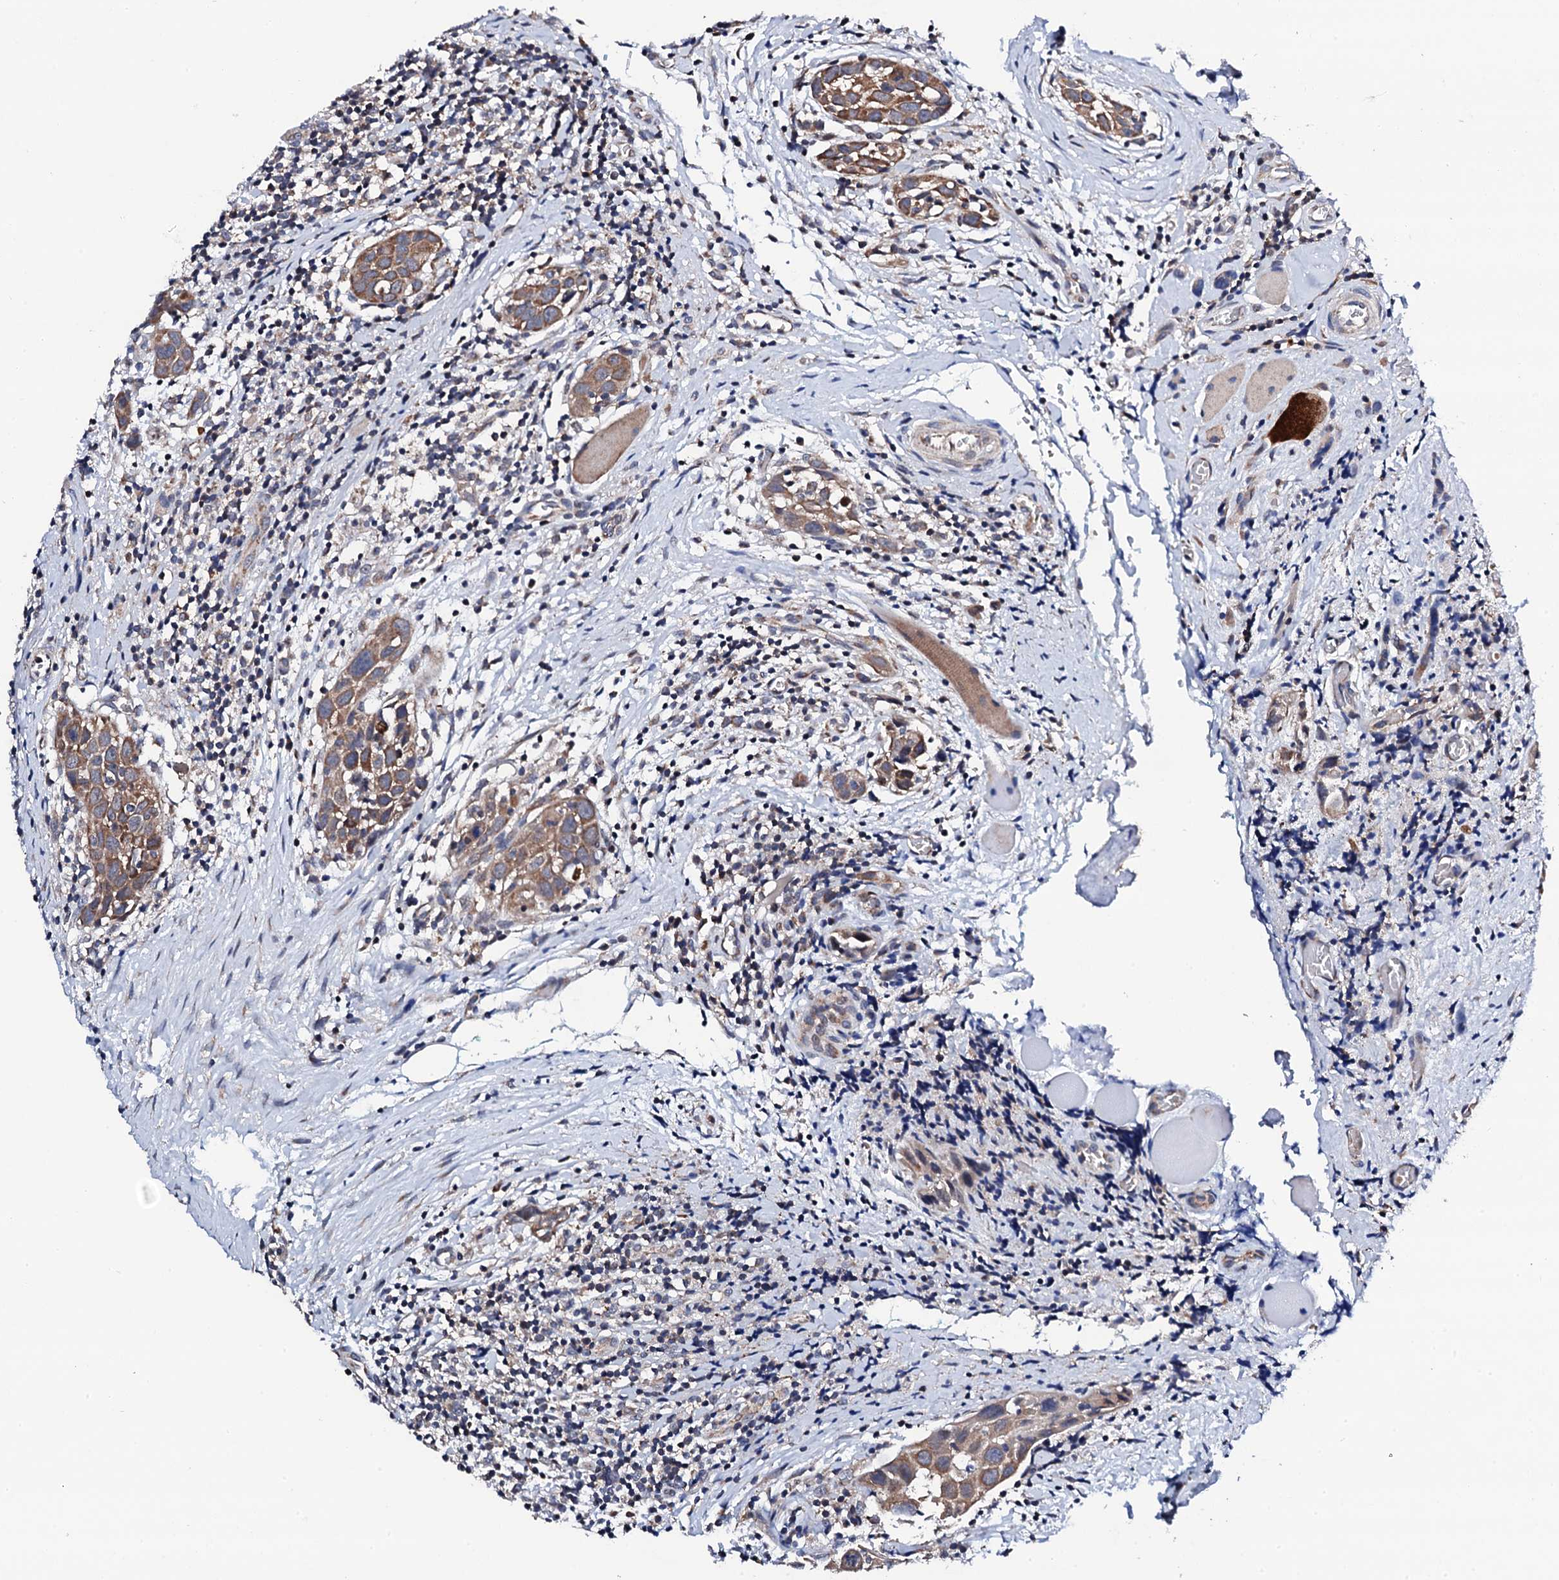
{"staining": {"intensity": "moderate", "quantity": ">75%", "location": "cytoplasmic/membranous"}, "tissue": "head and neck cancer", "cell_type": "Tumor cells", "image_type": "cancer", "snomed": [{"axis": "morphology", "description": "Squamous cell carcinoma, NOS"}, {"axis": "topography", "description": "Oral tissue"}, {"axis": "topography", "description": "Head-Neck"}], "caption": "Immunohistochemistry of head and neck cancer (squamous cell carcinoma) reveals medium levels of moderate cytoplasmic/membranous expression in about >75% of tumor cells.", "gene": "COG4", "patient": {"sex": "female", "age": 50}}